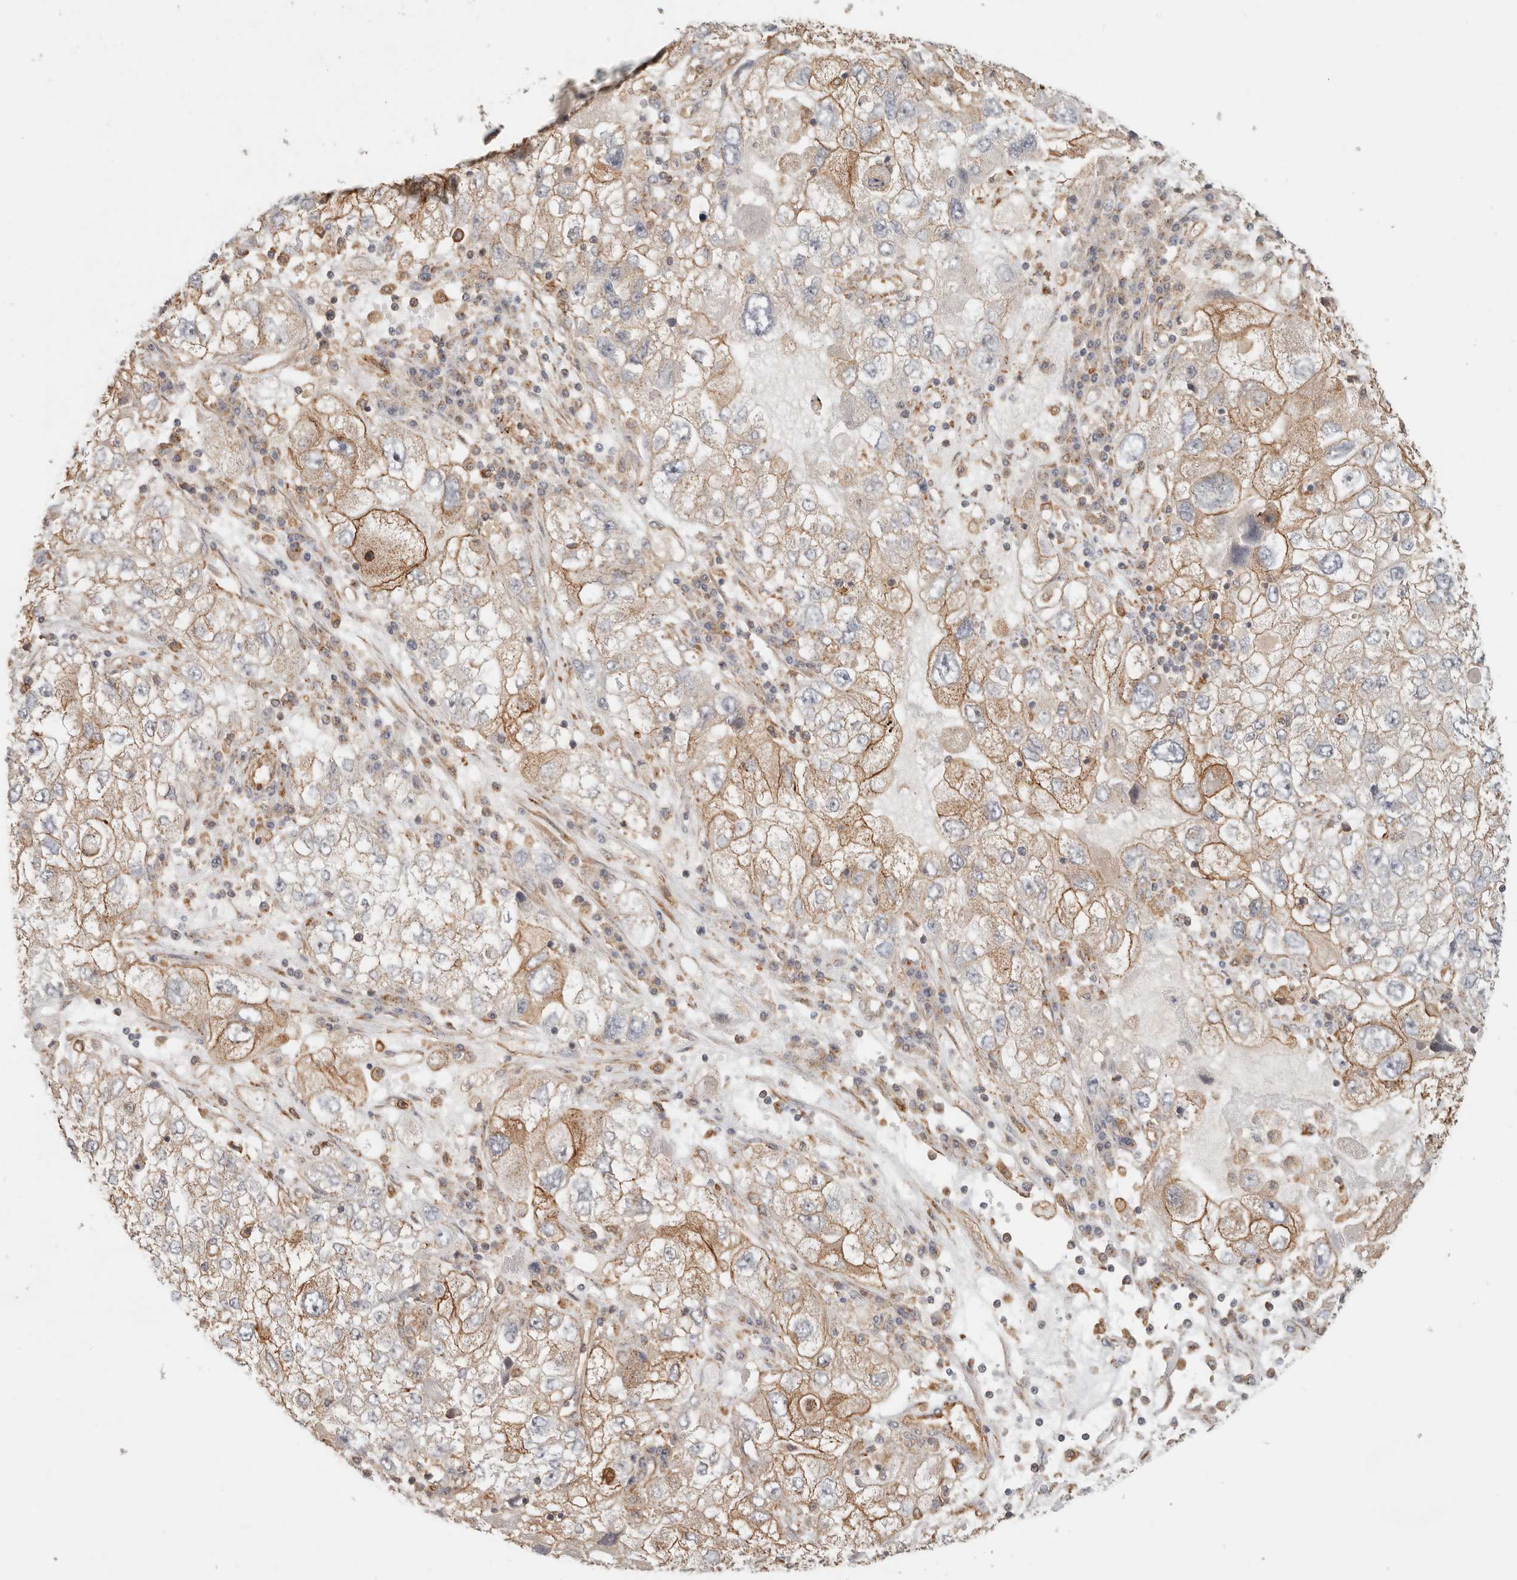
{"staining": {"intensity": "moderate", "quantity": ">75%", "location": "cytoplasmic/membranous"}, "tissue": "endometrial cancer", "cell_type": "Tumor cells", "image_type": "cancer", "snomed": [{"axis": "morphology", "description": "Adenocarcinoma, NOS"}, {"axis": "topography", "description": "Endometrium"}], "caption": "Adenocarcinoma (endometrial) was stained to show a protein in brown. There is medium levels of moderate cytoplasmic/membranous positivity in approximately >75% of tumor cells. Ihc stains the protein of interest in brown and the nuclei are stained blue.", "gene": "HEXD", "patient": {"sex": "female", "age": 49}}